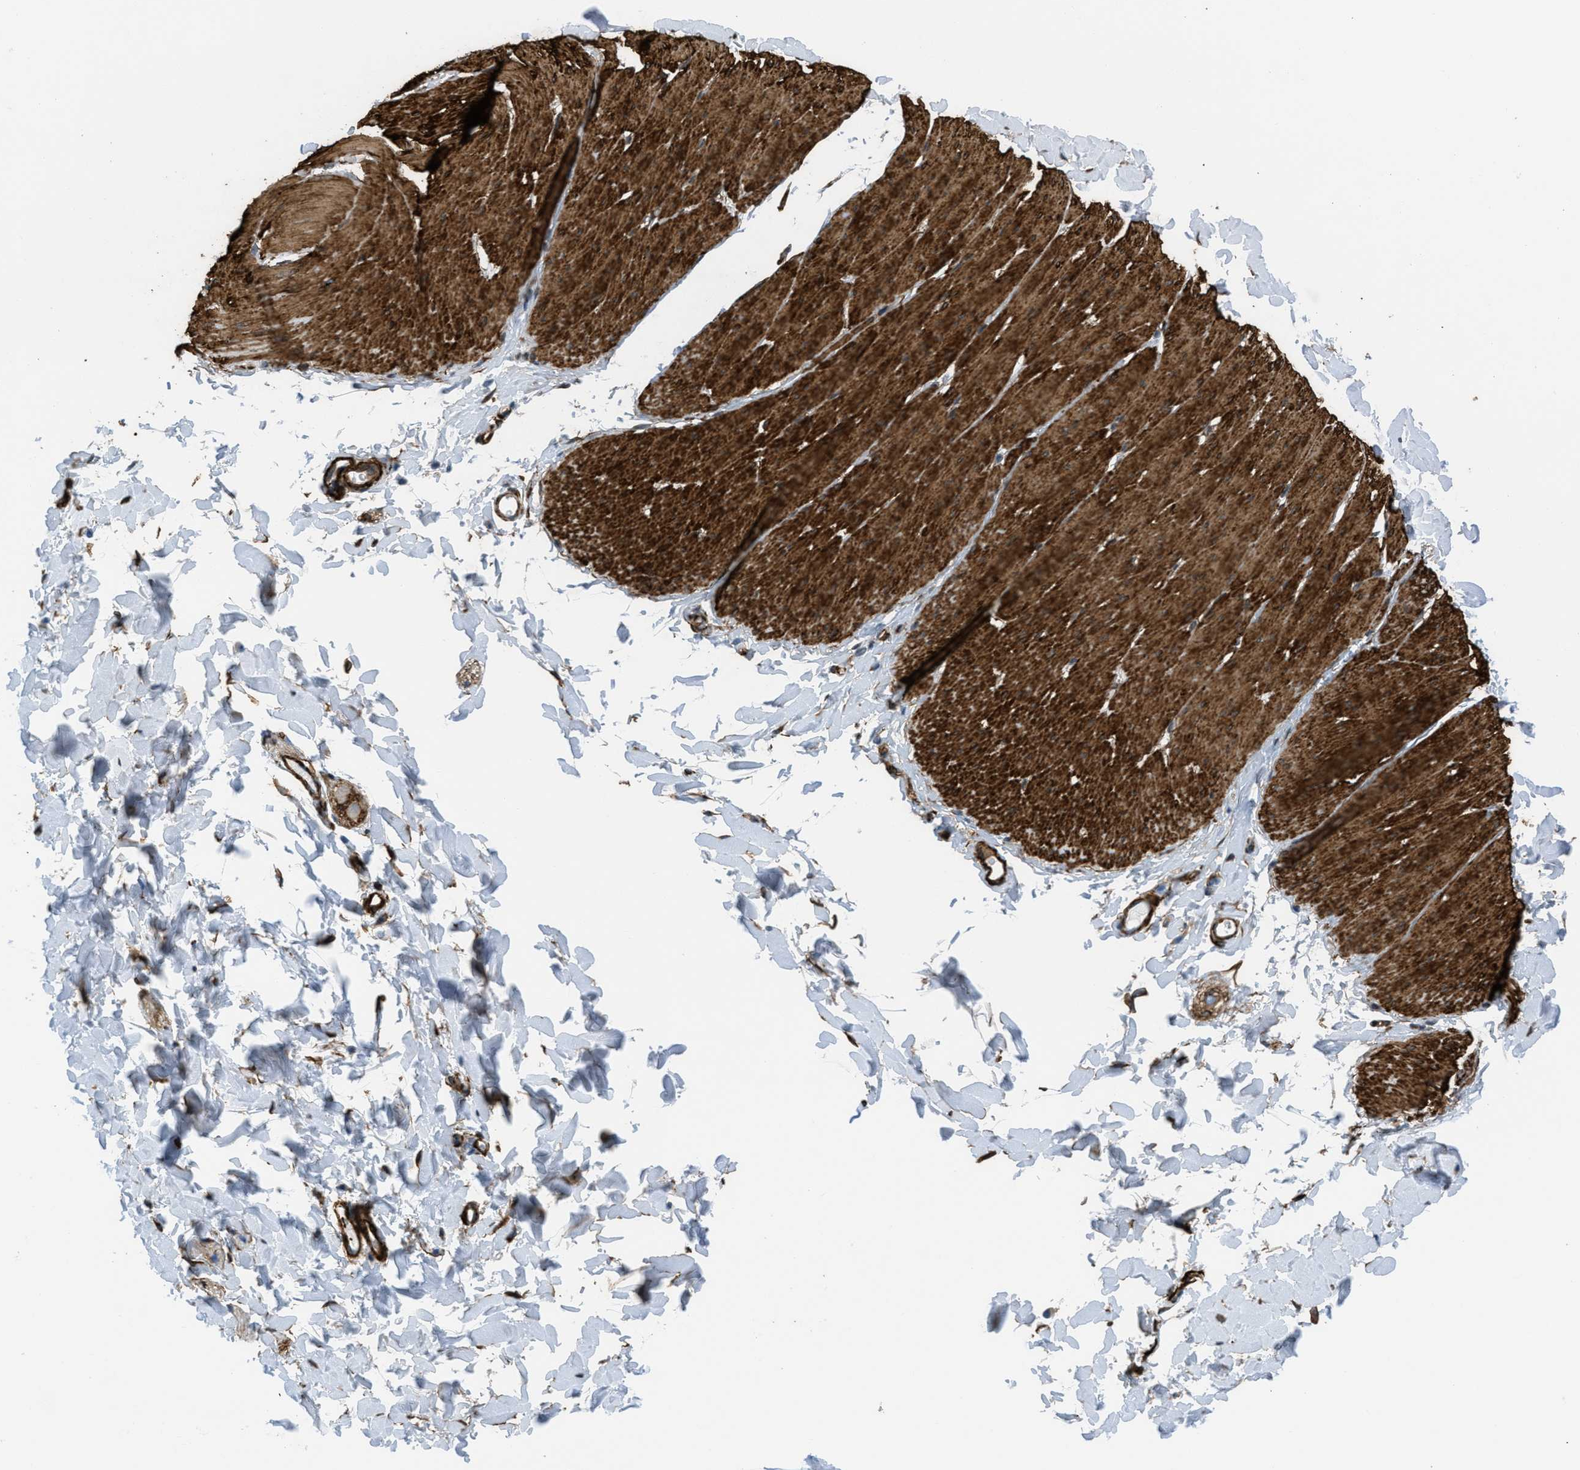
{"staining": {"intensity": "strong", "quantity": ">75%", "location": "cytoplasmic/membranous"}, "tissue": "smooth muscle", "cell_type": "Smooth muscle cells", "image_type": "normal", "snomed": [{"axis": "morphology", "description": "Normal tissue, NOS"}, {"axis": "topography", "description": "Smooth muscle"}, {"axis": "topography", "description": "Colon"}], "caption": "Immunohistochemical staining of normal human smooth muscle exhibits high levels of strong cytoplasmic/membranous staining in approximately >75% of smooth muscle cells.", "gene": "CALD1", "patient": {"sex": "male", "age": 67}}